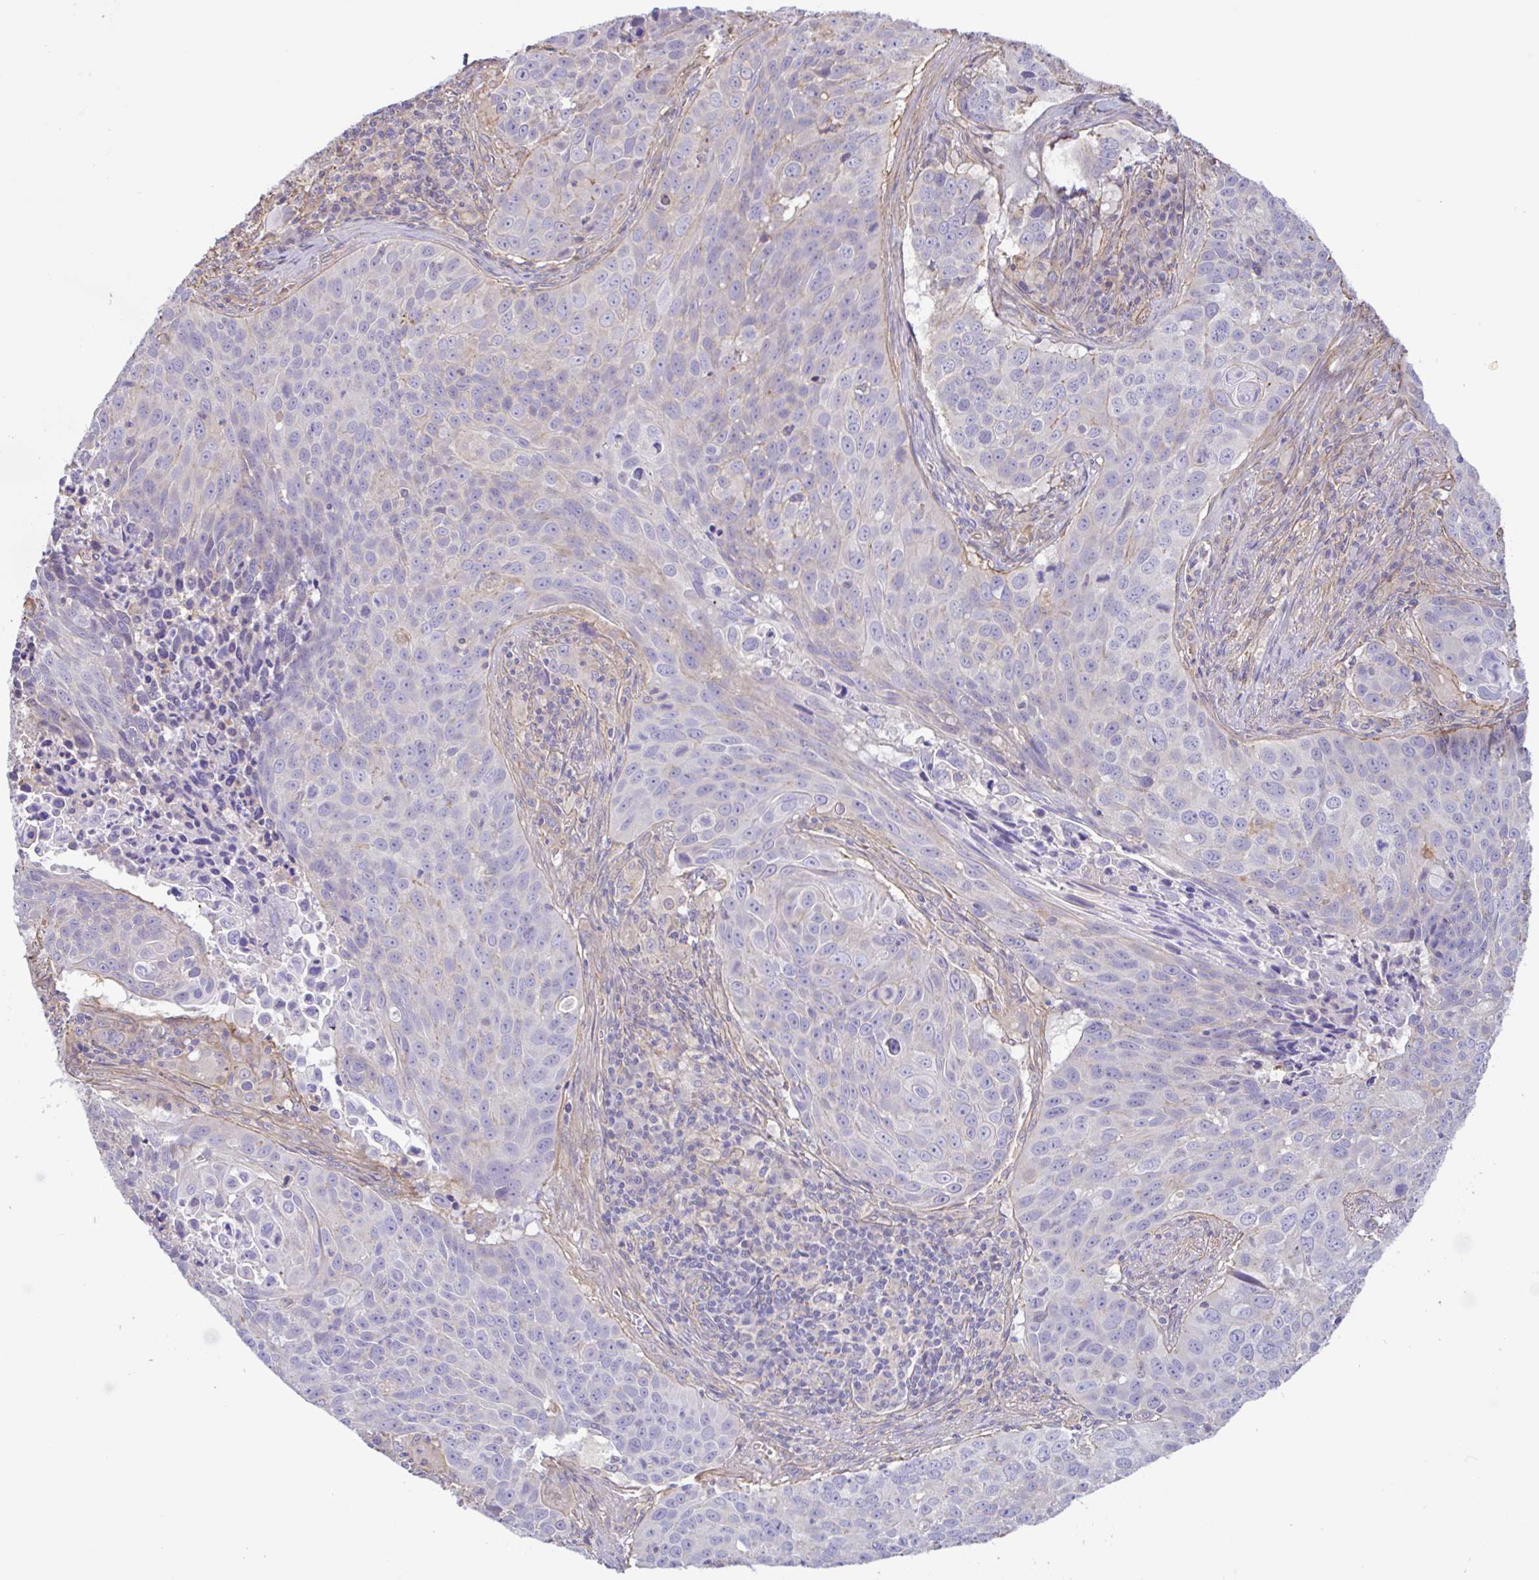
{"staining": {"intensity": "negative", "quantity": "none", "location": "none"}, "tissue": "lung cancer", "cell_type": "Tumor cells", "image_type": "cancer", "snomed": [{"axis": "morphology", "description": "Squamous cell carcinoma, NOS"}, {"axis": "topography", "description": "Lung"}], "caption": "High power microscopy image of an immunohistochemistry micrograph of lung cancer, revealing no significant staining in tumor cells.", "gene": "PLCD4", "patient": {"sex": "male", "age": 78}}